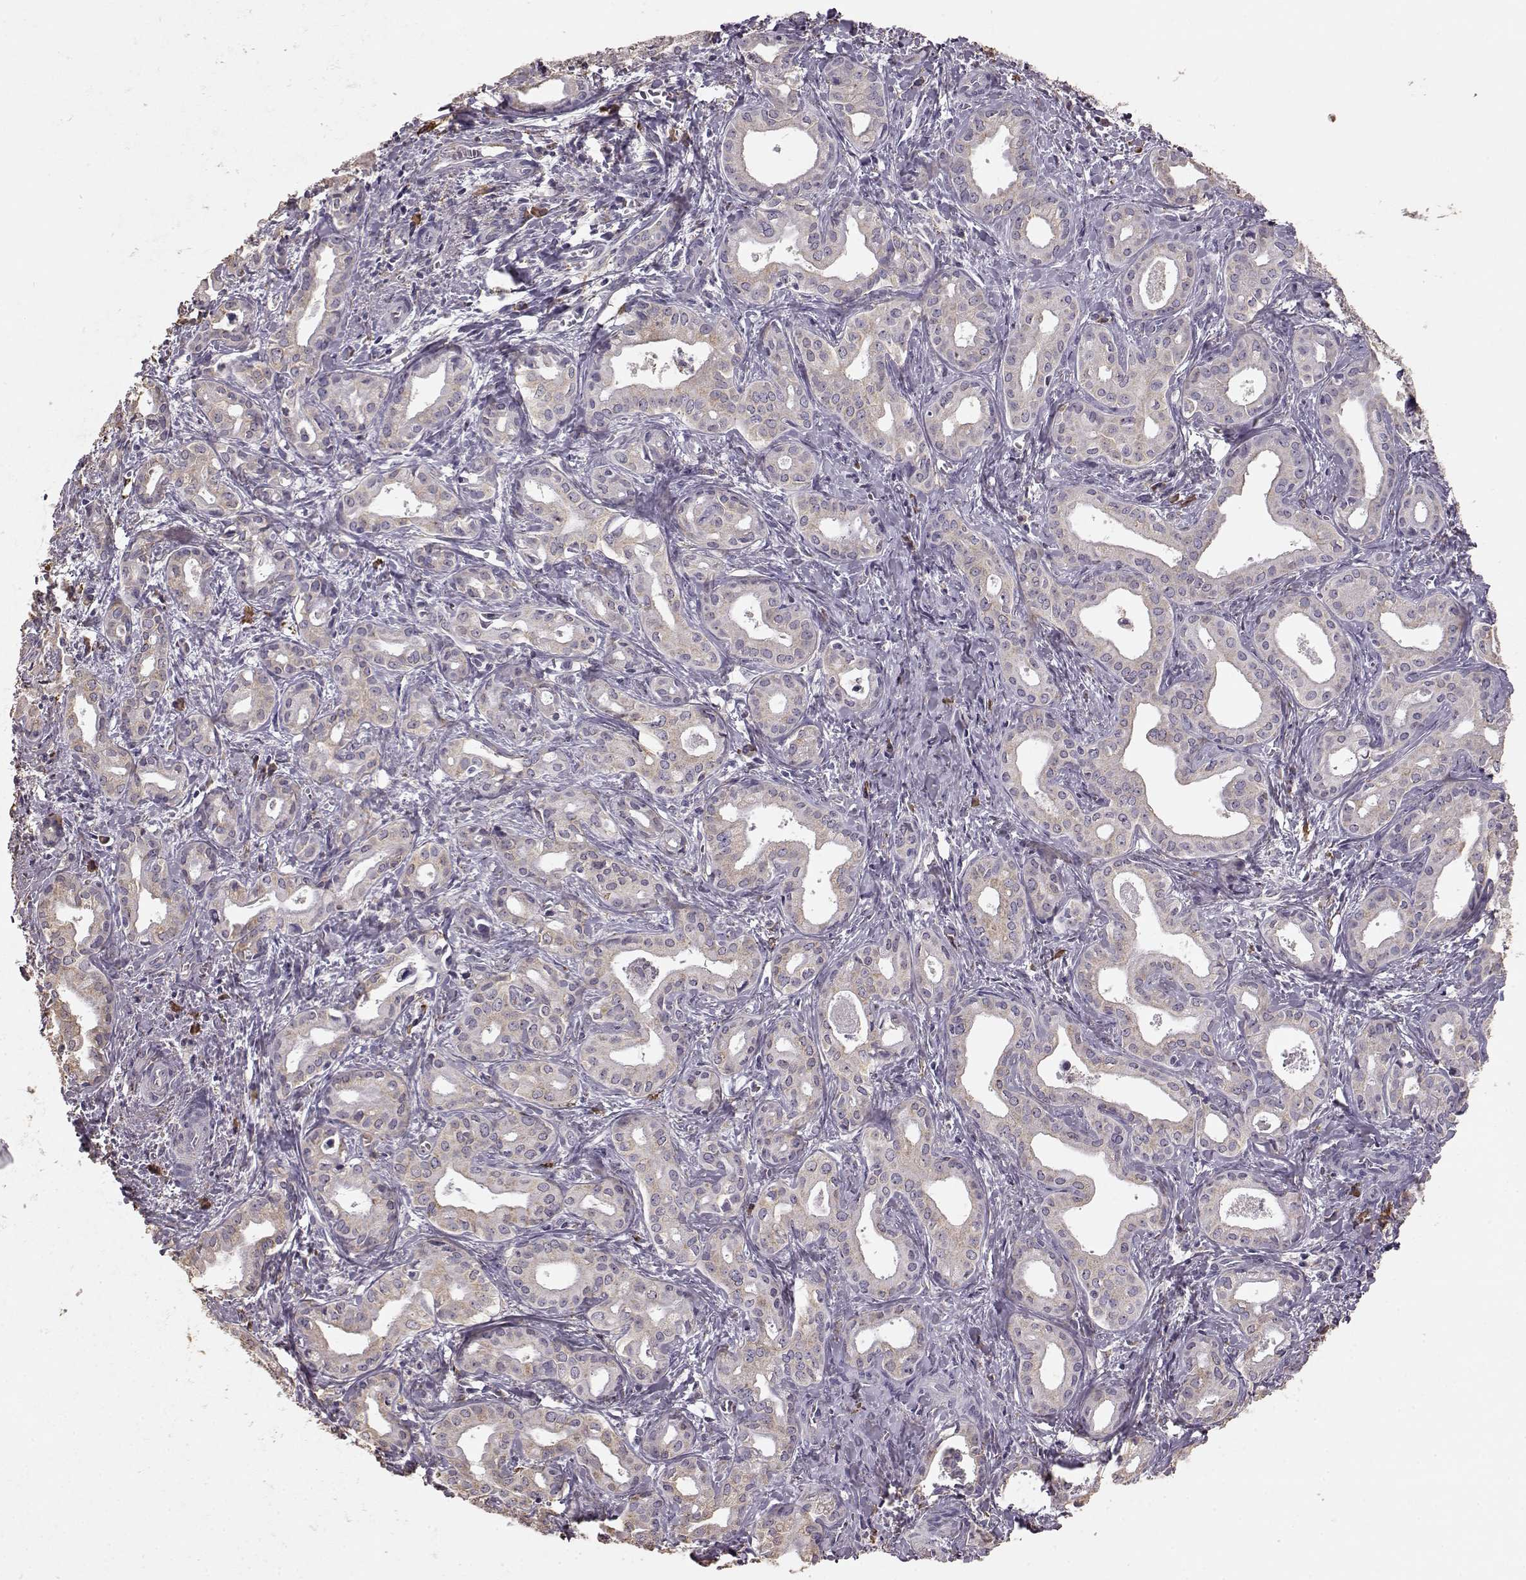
{"staining": {"intensity": "weak", "quantity": "25%-75%", "location": "cytoplasmic/membranous"}, "tissue": "liver cancer", "cell_type": "Tumor cells", "image_type": "cancer", "snomed": [{"axis": "morphology", "description": "Cholangiocarcinoma"}, {"axis": "topography", "description": "Liver"}], "caption": "Brown immunohistochemical staining in liver cancer displays weak cytoplasmic/membranous staining in about 25%-75% of tumor cells. Using DAB (3,3'-diaminobenzidine) (brown) and hematoxylin (blue) stains, captured at high magnification using brightfield microscopy.", "gene": "GABRG3", "patient": {"sex": "female", "age": 65}}